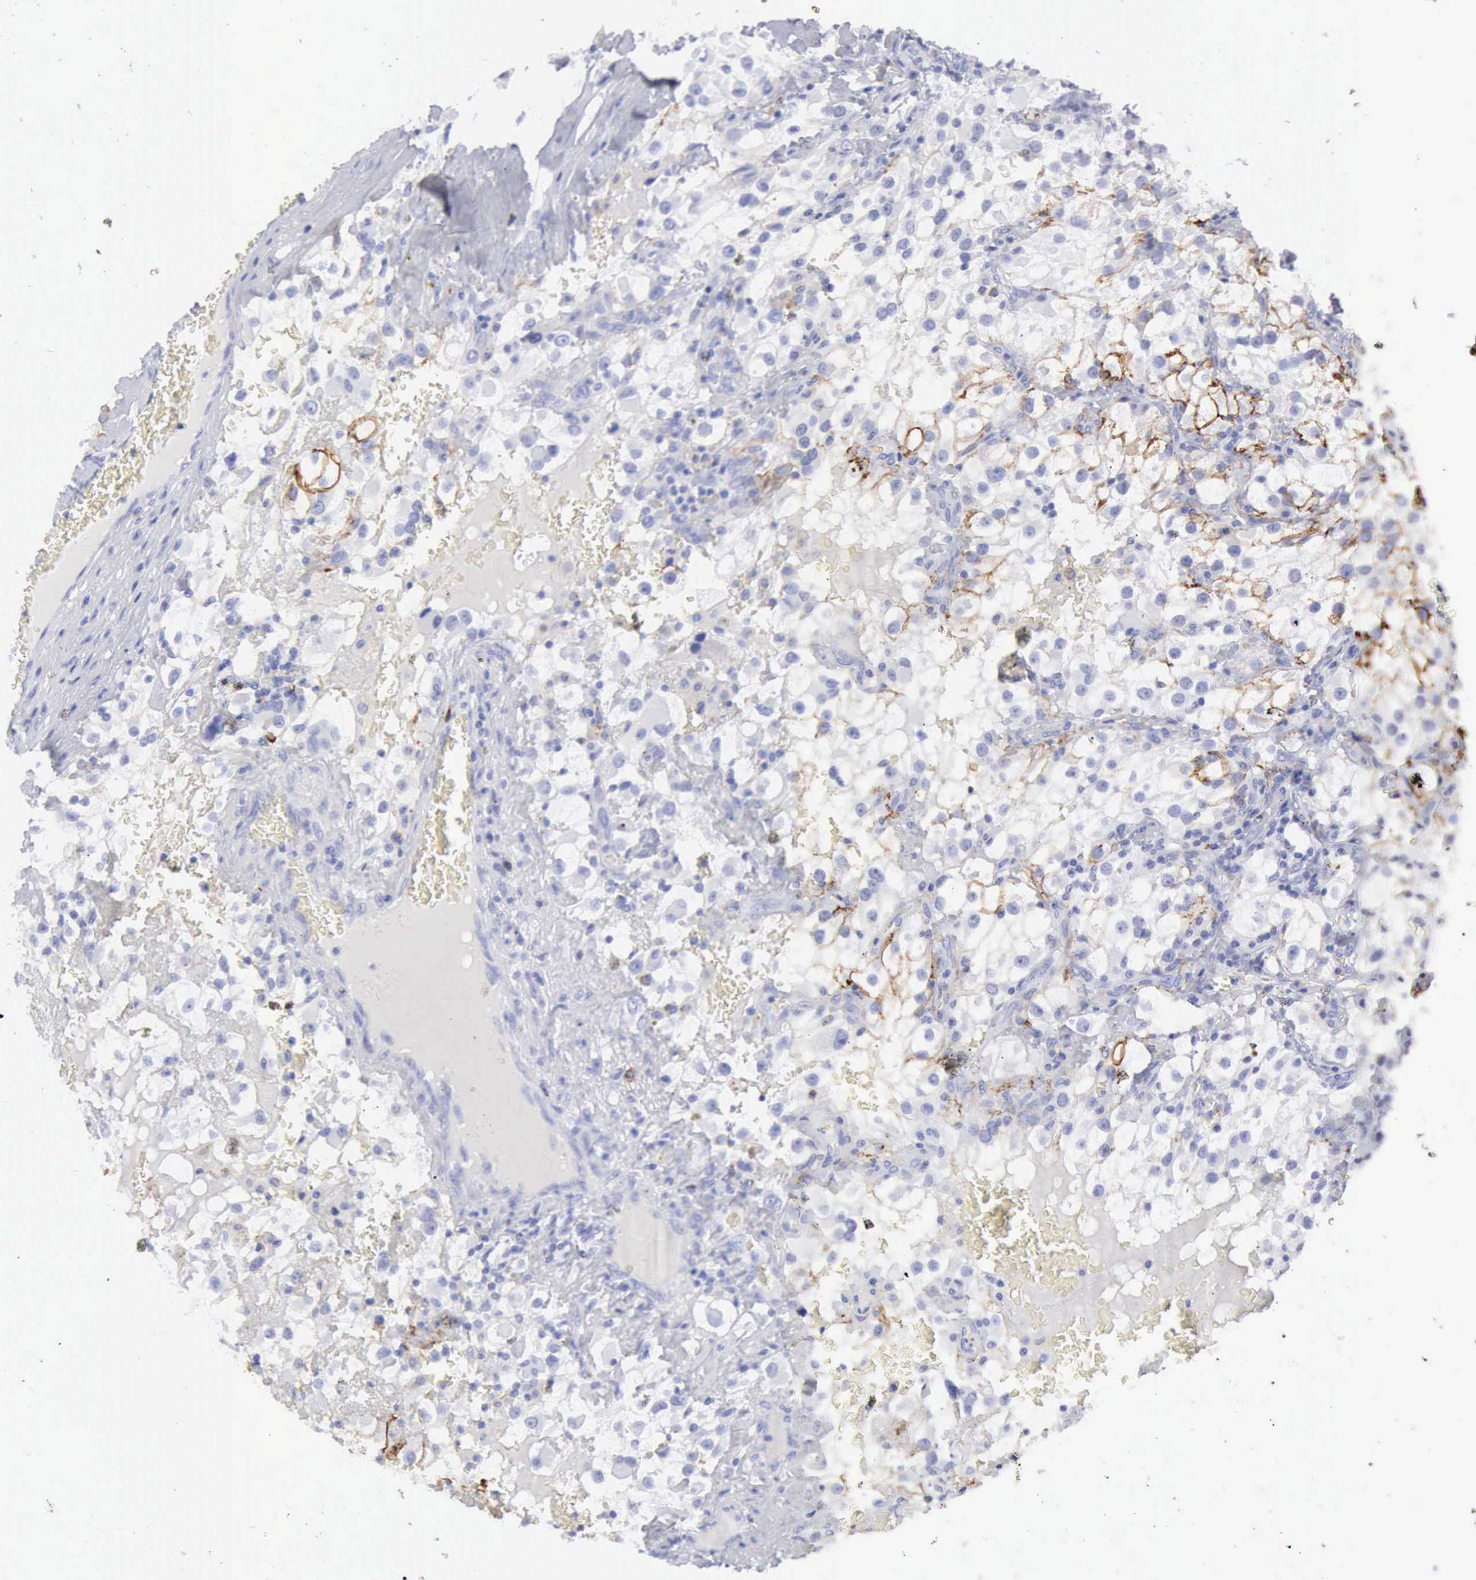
{"staining": {"intensity": "moderate", "quantity": "<25%", "location": "cytoplasmic/membranous"}, "tissue": "renal cancer", "cell_type": "Tumor cells", "image_type": "cancer", "snomed": [{"axis": "morphology", "description": "Adenocarcinoma, NOS"}, {"axis": "topography", "description": "Kidney"}], "caption": "Protein staining of renal cancer tissue shows moderate cytoplasmic/membranous expression in about <25% of tumor cells. Immunohistochemistry (ihc) stains the protein in brown and the nuclei are stained blue.", "gene": "NCAM1", "patient": {"sex": "female", "age": 52}}